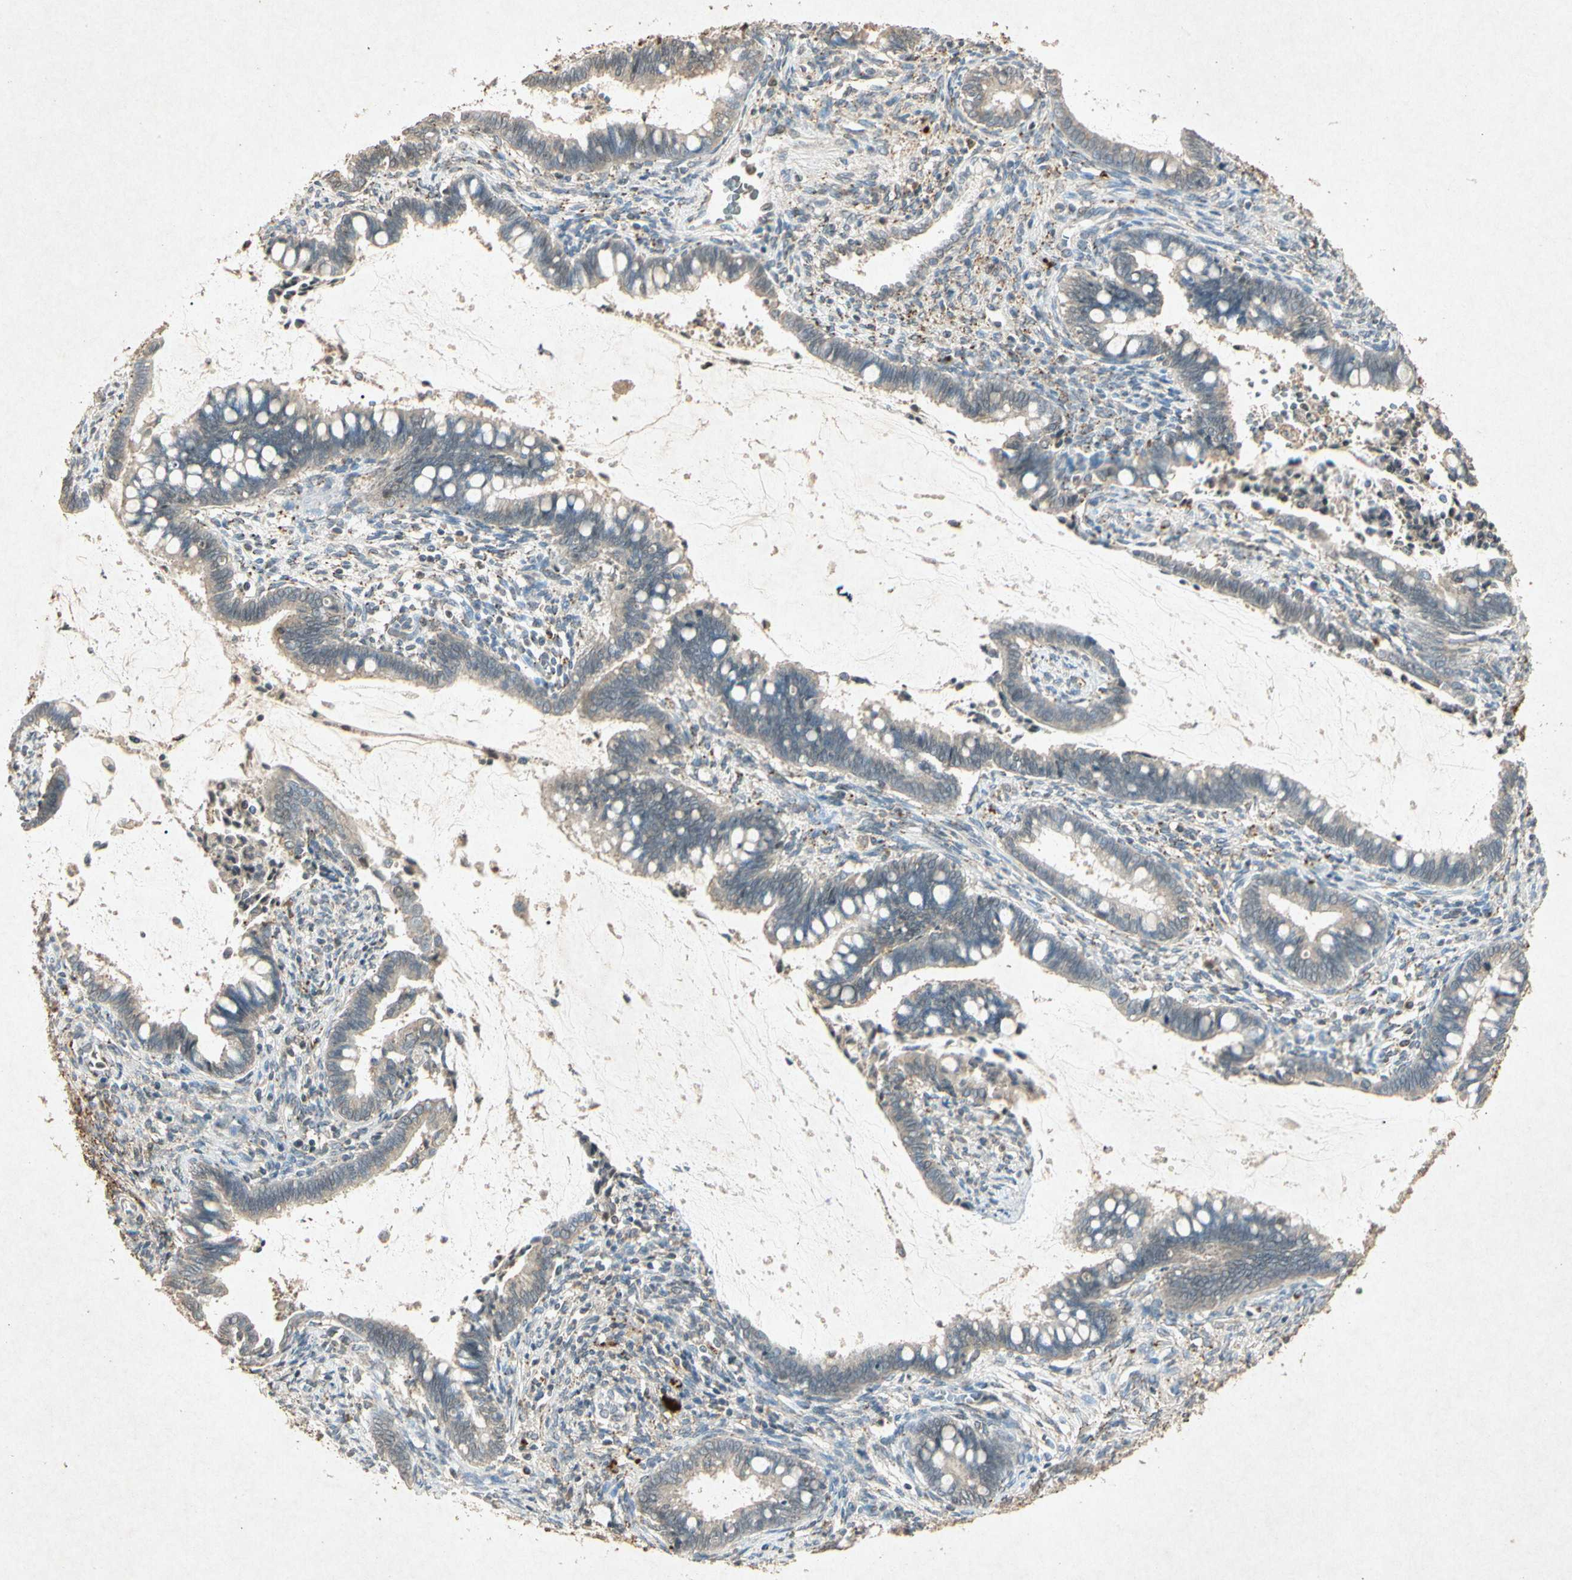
{"staining": {"intensity": "weak", "quantity": ">75%", "location": "cytoplasmic/membranous"}, "tissue": "cervical cancer", "cell_type": "Tumor cells", "image_type": "cancer", "snomed": [{"axis": "morphology", "description": "Adenocarcinoma, NOS"}, {"axis": "topography", "description": "Cervix"}], "caption": "Tumor cells demonstrate low levels of weak cytoplasmic/membranous positivity in about >75% of cells in human cervical cancer (adenocarcinoma).", "gene": "MSRB1", "patient": {"sex": "female", "age": 44}}